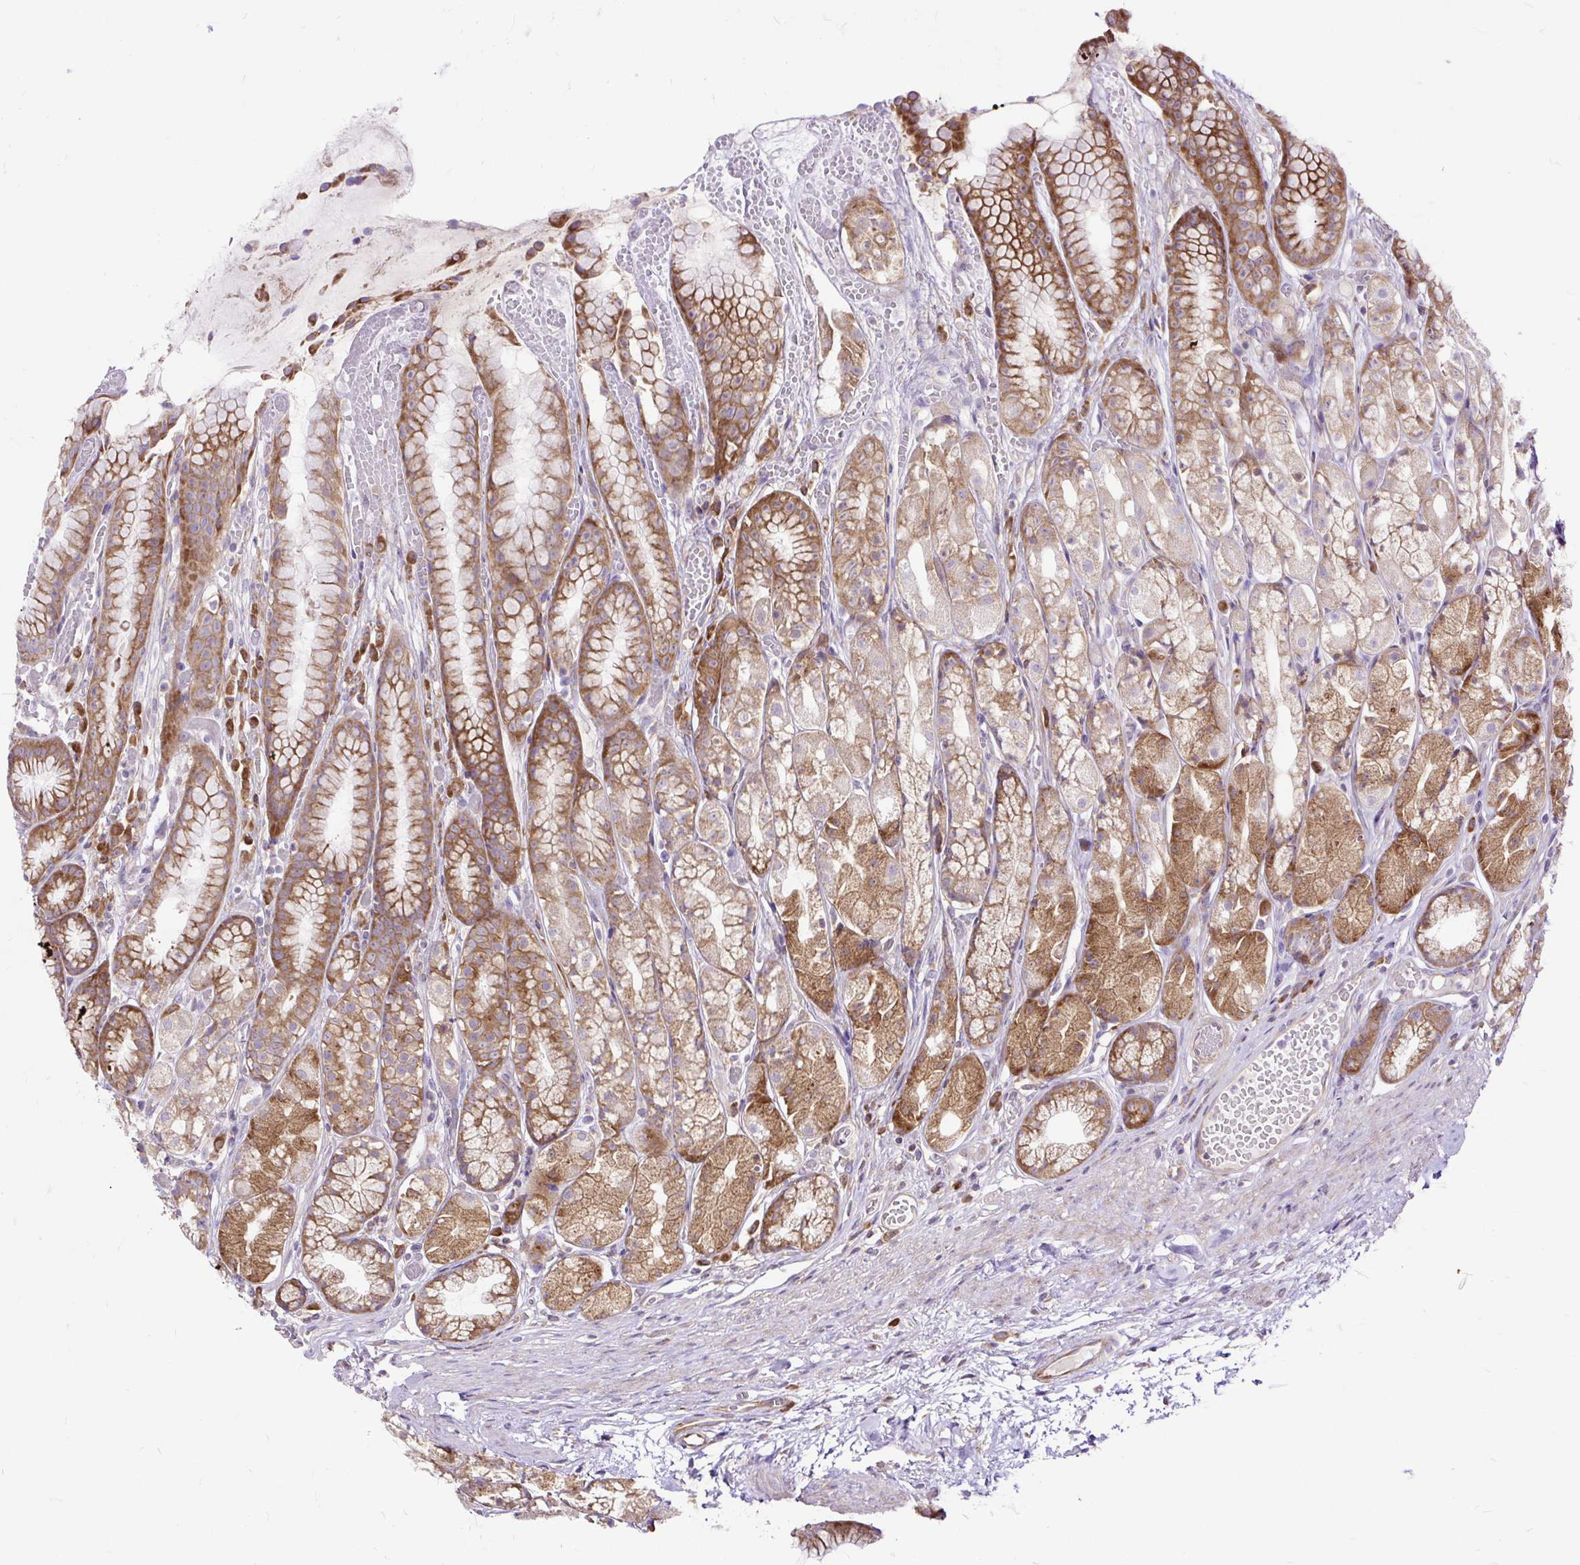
{"staining": {"intensity": "moderate", "quantity": ">75%", "location": "cytoplasmic/membranous"}, "tissue": "stomach", "cell_type": "Glandular cells", "image_type": "normal", "snomed": [{"axis": "morphology", "description": "Normal tissue, NOS"}, {"axis": "topography", "description": "Smooth muscle"}, {"axis": "topography", "description": "Stomach"}], "caption": "Stomach stained for a protein reveals moderate cytoplasmic/membranous positivity in glandular cells. The protein is stained brown, and the nuclei are stained in blue (DAB IHC with brightfield microscopy, high magnification).", "gene": "RPS5", "patient": {"sex": "male", "age": 70}}